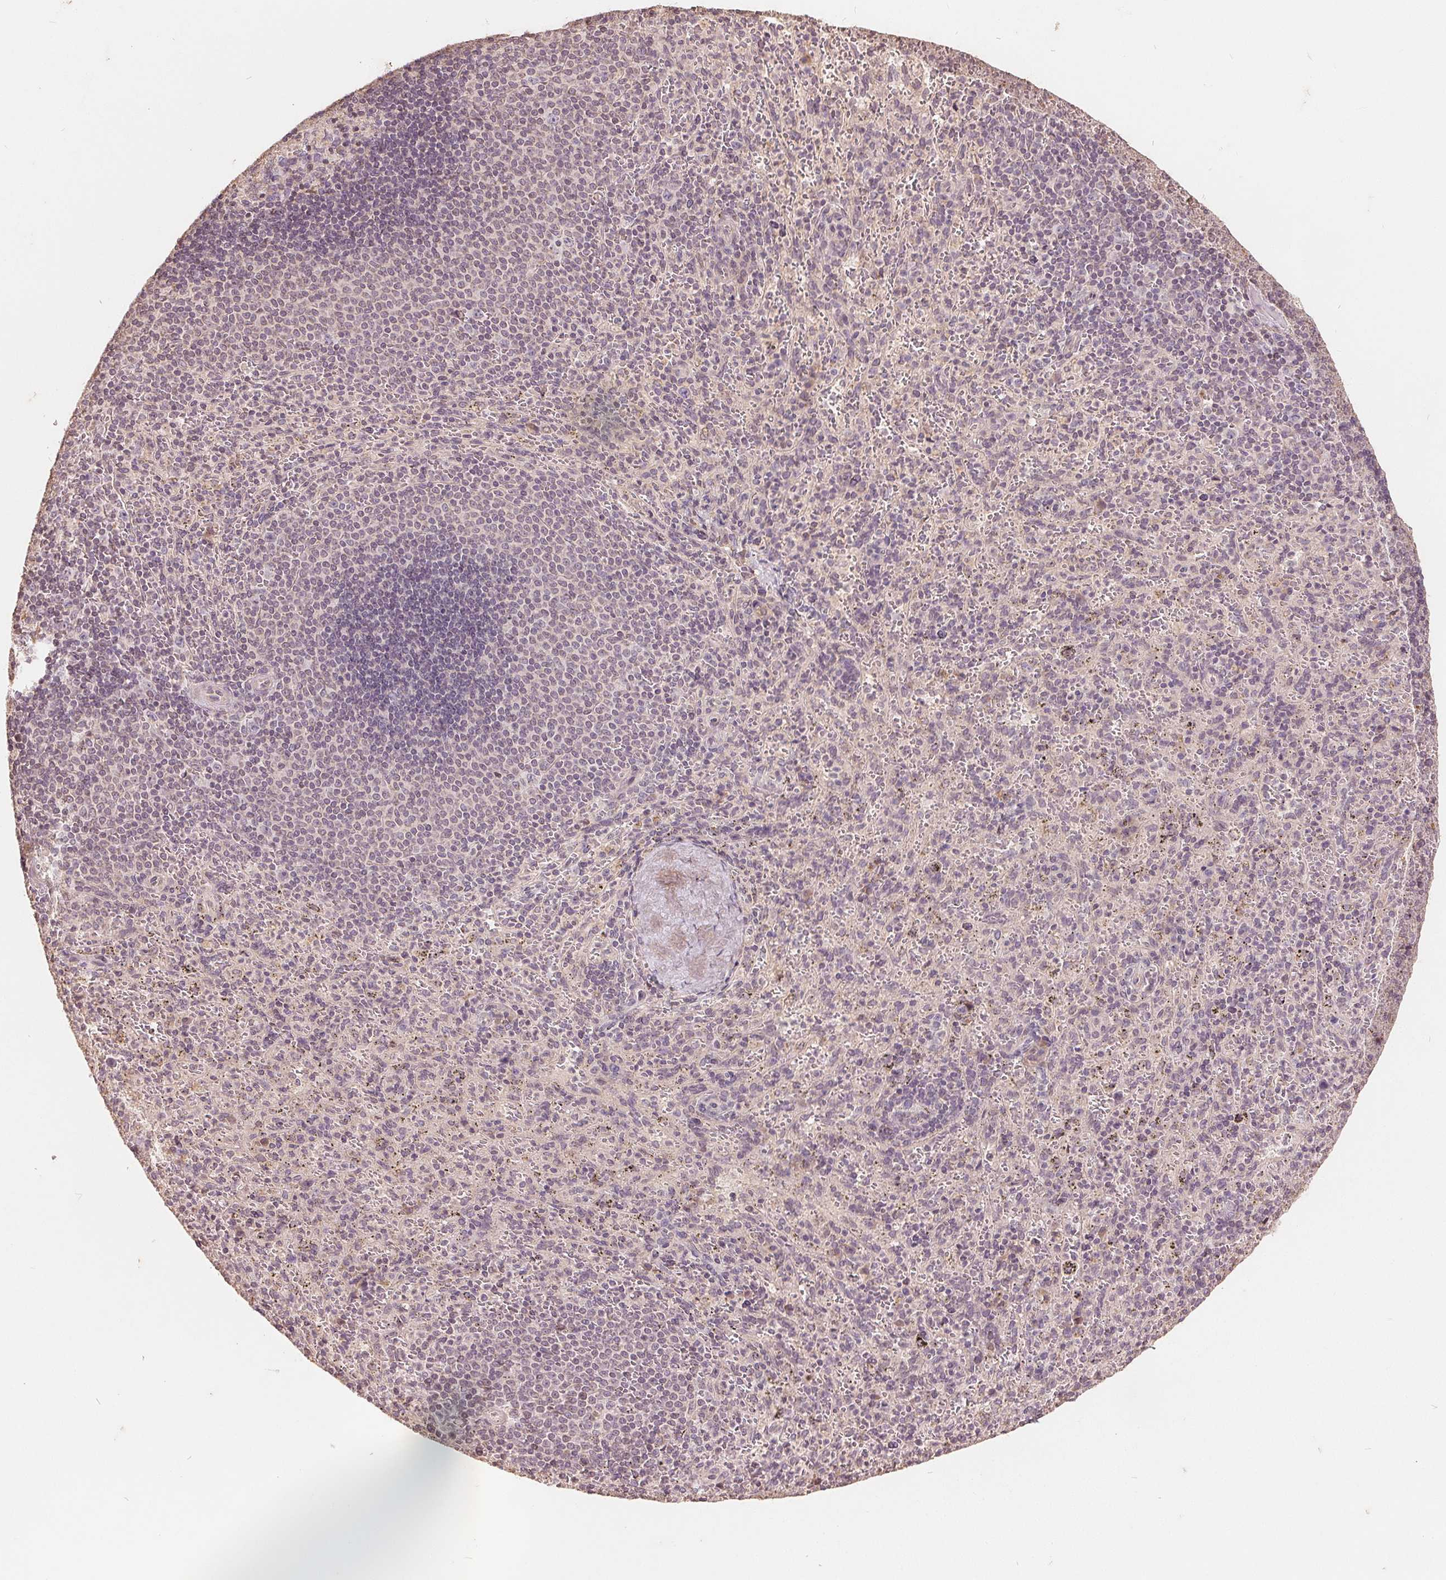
{"staining": {"intensity": "weak", "quantity": "<25%", "location": "cytoplasmic/membranous"}, "tissue": "spleen", "cell_type": "Cells in red pulp", "image_type": "normal", "snomed": [{"axis": "morphology", "description": "Normal tissue, NOS"}, {"axis": "topography", "description": "Spleen"}], "caption": "Human spleen stained for a protein using IHC reveals no expression in cells in red pulp.", "gene": "CDIPT", "patient": {"sex": "male", "age": 57}}